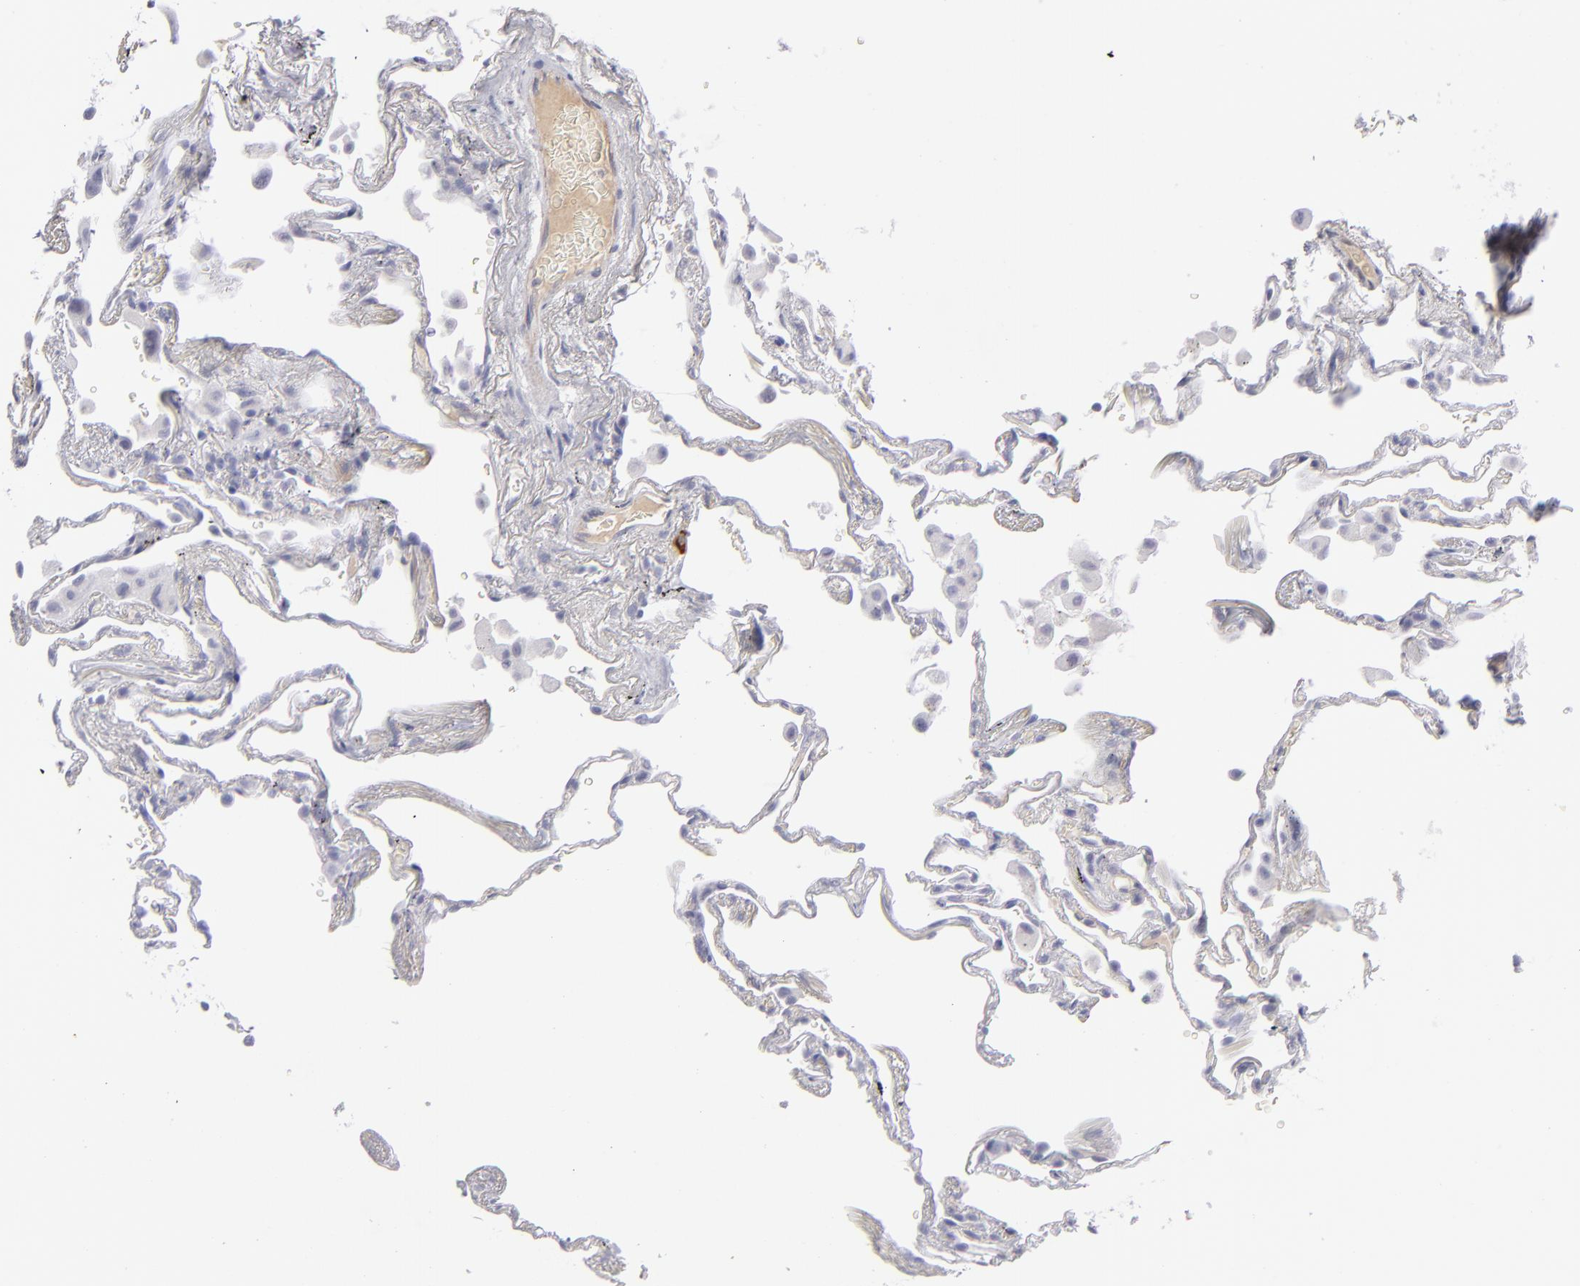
{"staining": {"intensity": "negative", "quantity": "none", "location": "none"}, "tissue": "lung", "cell_type": "Alveolar cells", "image_type": "normal", "snomed": [{"axis": "morphology", "description": "Normal tissue, NOS"}, {"axis": "morphology", "description": "Inflammation, NOS"}, {"axis": "topography", "description": "Lung"}], "caption": "Micrograph shows no protein expression in alveolar cells of unremarkable lung. The staining is performed using DAB (3,3'-diaminobenzidine) brown chromogen with nuclei counter-stained in using hematoxylin.", "gene": "ITGB4", "patient": {"sex": "male", "age": 69}}